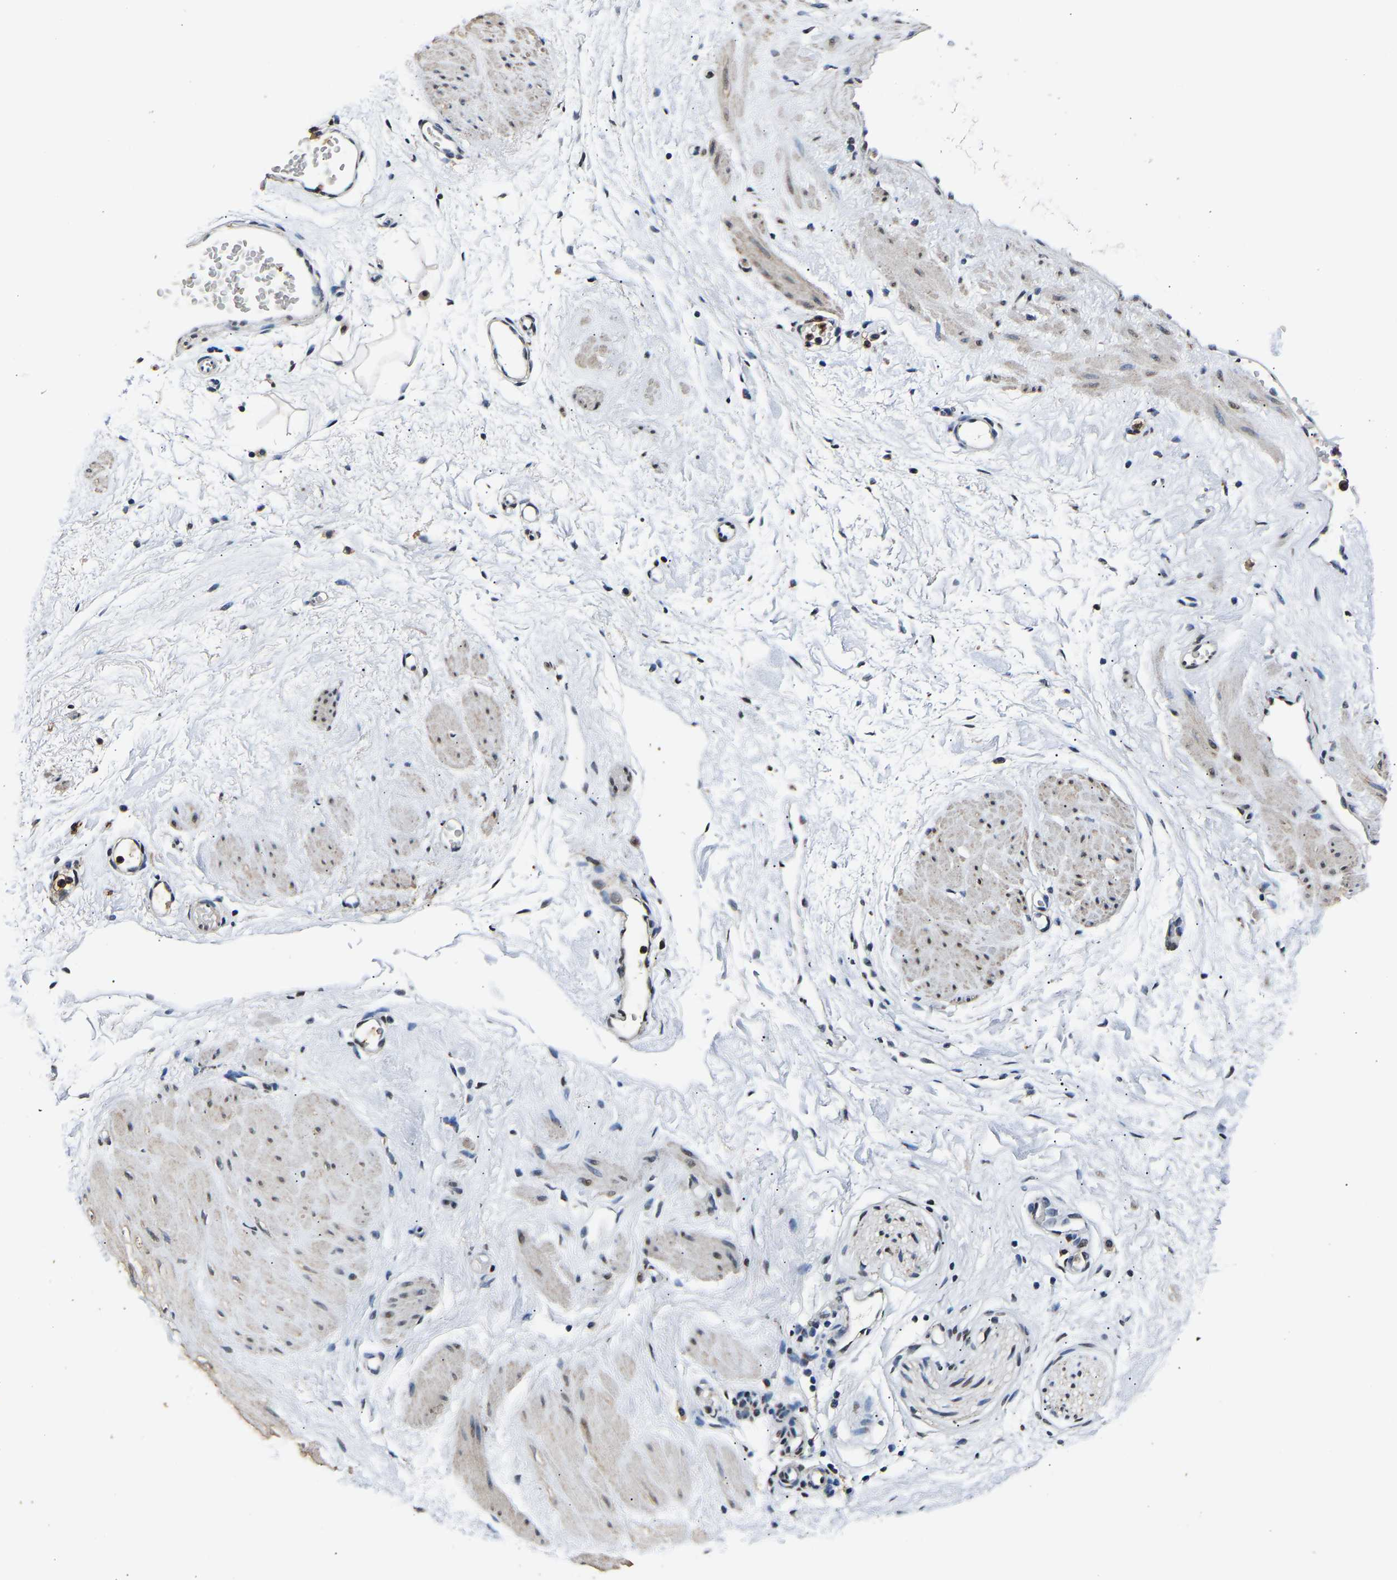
{"staining": {"intensity": "moderate", "quantity": ">75%", "location": "nuclear"}, "tissue": "adipose tissue", "cell_type": "Adipocytes", "image_type": "normal", "snomed": [{"axis": "morphology", "description": "Normal tissue, NOS"}, {"axis": "topography", "description": "Soft tissue"}], "caption": "A high-resolution micrograph shows immunohistochemistry staining of benign adipose tissue, which exhibits moderate nuclear positivity in about >75% of adipocytes. Immunohistochemistry (ihc) stains the protein in brown and the nuclei are stained blue.", "gene": "SAFB", "patient": {"sex": "male", "age": 72}}